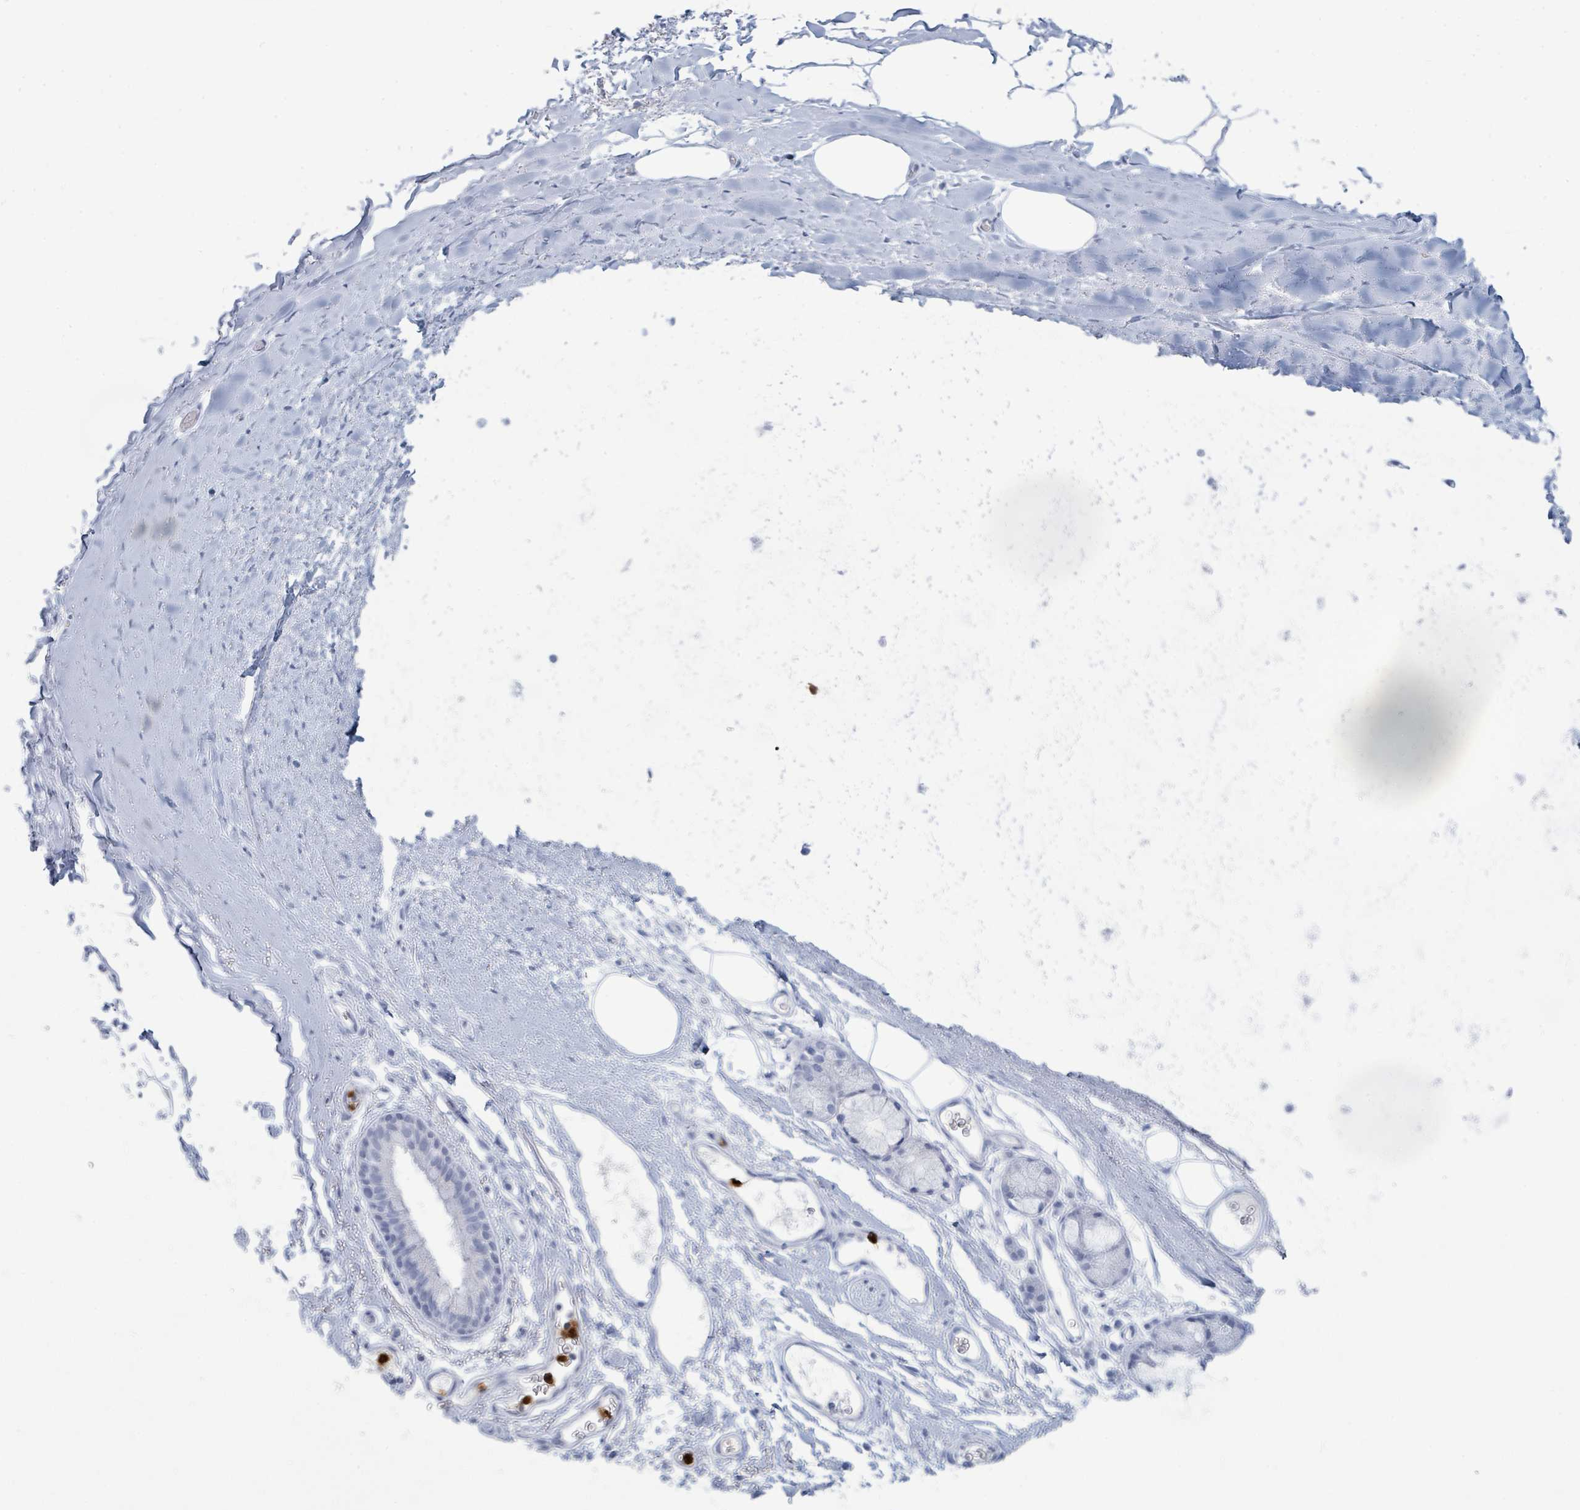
{"staining": {"intensity": "negative", "quantity": "none", "location": "none"}, "tissue": "adipose tissue", "cell_type": "Adipocytes", "image_type": "normal", "snomed": [{"axis": "morphology", "description": "Normal tissue, NOS"}, {"axis": "topography", "description": "Cartilage tissue"}, {"axis": "topography", "description": "Bronchus"}], "caption": "This is an immunohistochemistry micrograph of normal human adipose tissue. There is no staining in adipocytes.", "gene": "DEFA4", "patient": {"sex": "female", "age": 72}}